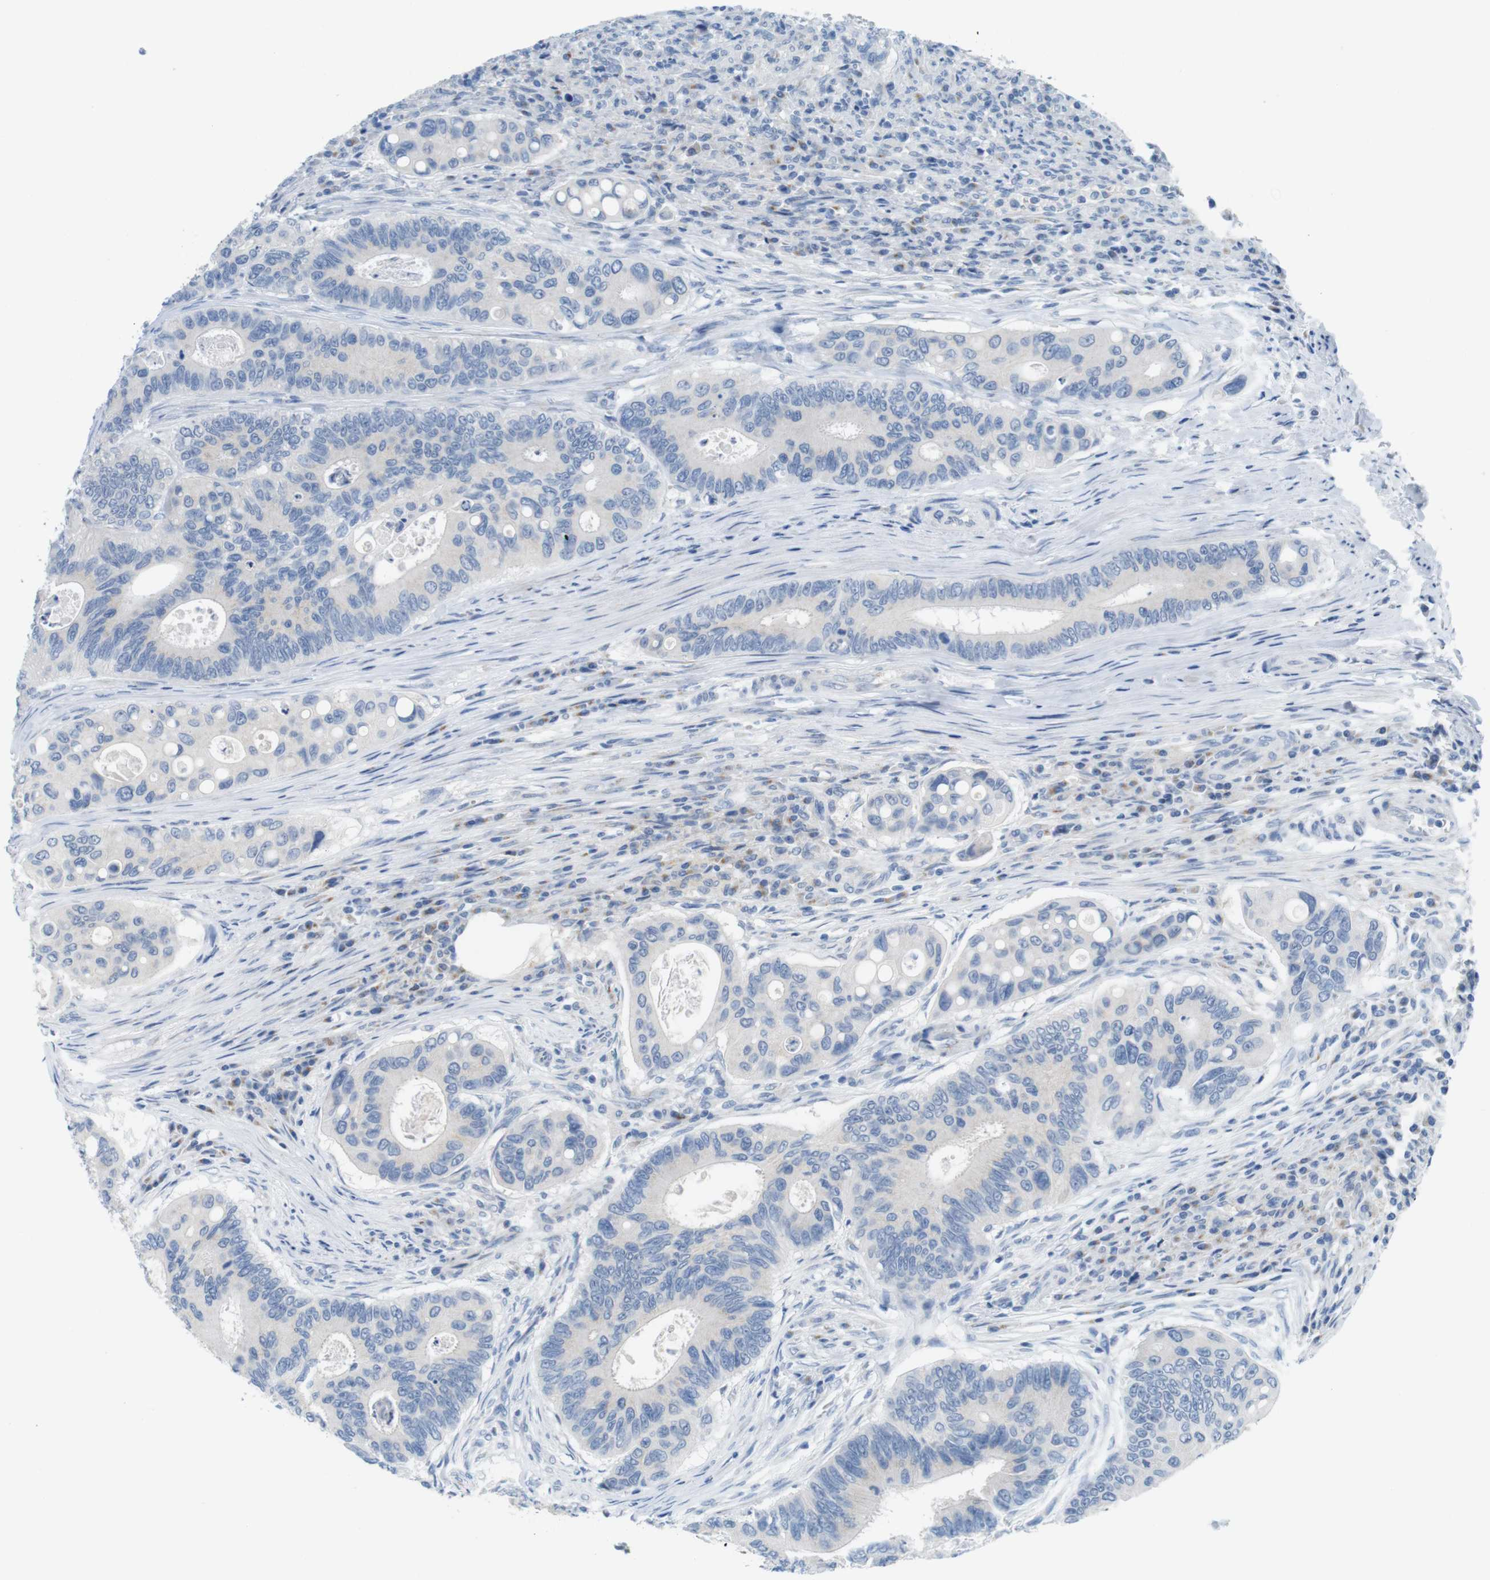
{"staining": {"intensity": "negative", "quantity": "none", "location": "none"}, "tissue": "colorectal cancer", "cell_type": "Tumor cells", "image_type": "cancer", "snomed": [{"axis": "morphology", "description": "Inflammation, NOS"}, {"axis": "morphology", "description": "Adenocarcinoma, NOS"}, {"axis": "topography", "description": "Colon"}], "caption": "Immunohistochemistry of colorectal cancer reveals no expression in tumor cells.", "gene": "GOLGA2", "patient": {"sex": "male", "age": 72}}